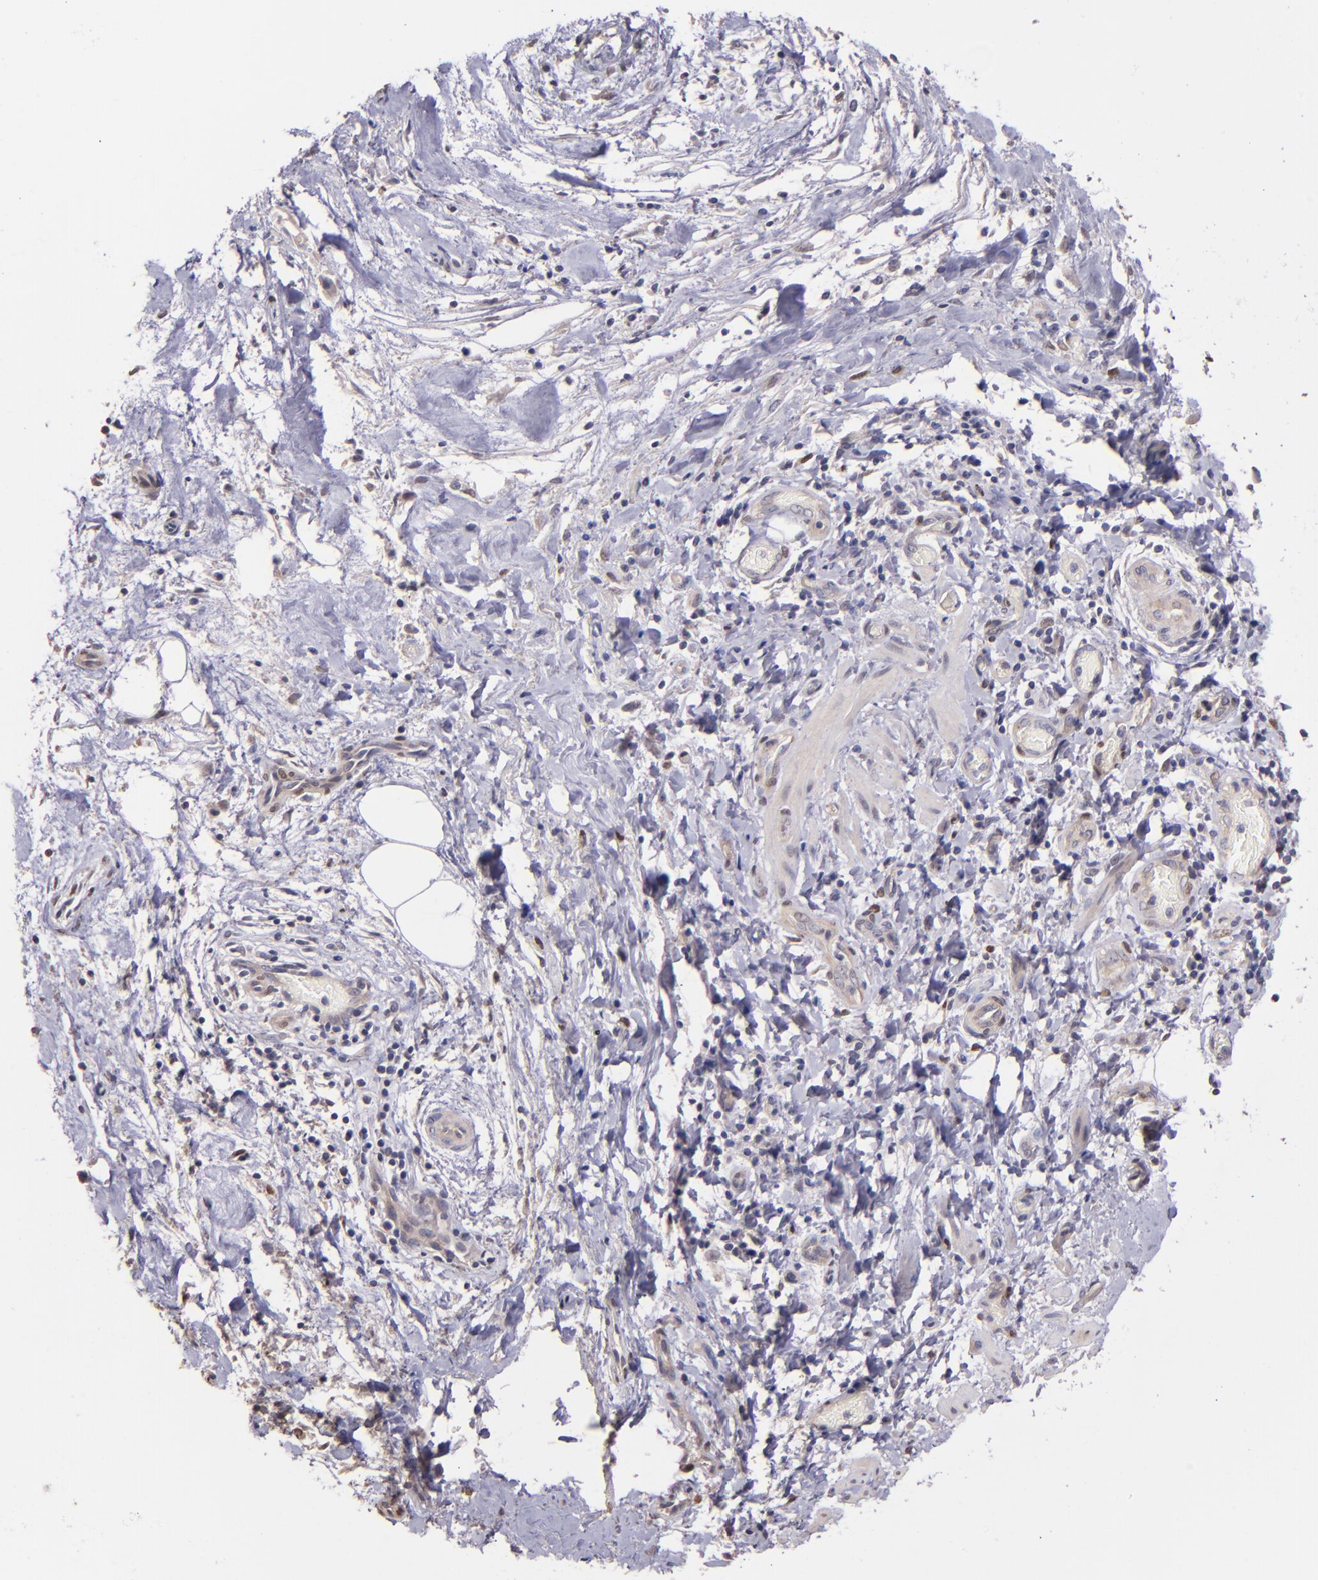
{"staining": {"intensity": "negative", "quantity": "none", "location": "none"}, "tissue": "liver cancer", "cell_type": "Tumor cells", "image_type": "cancer", "snomed": [{"axis": "morphology", "description": "Cholangiocarcinoma"}, {"axis": "topography", "description": "Liver"}], "caption": "Immunohistochemistry of liver cancer shows no staining in tumor cells.", "gene": "NUP62CL", "patient": {"sex": "male", "age": 58}}